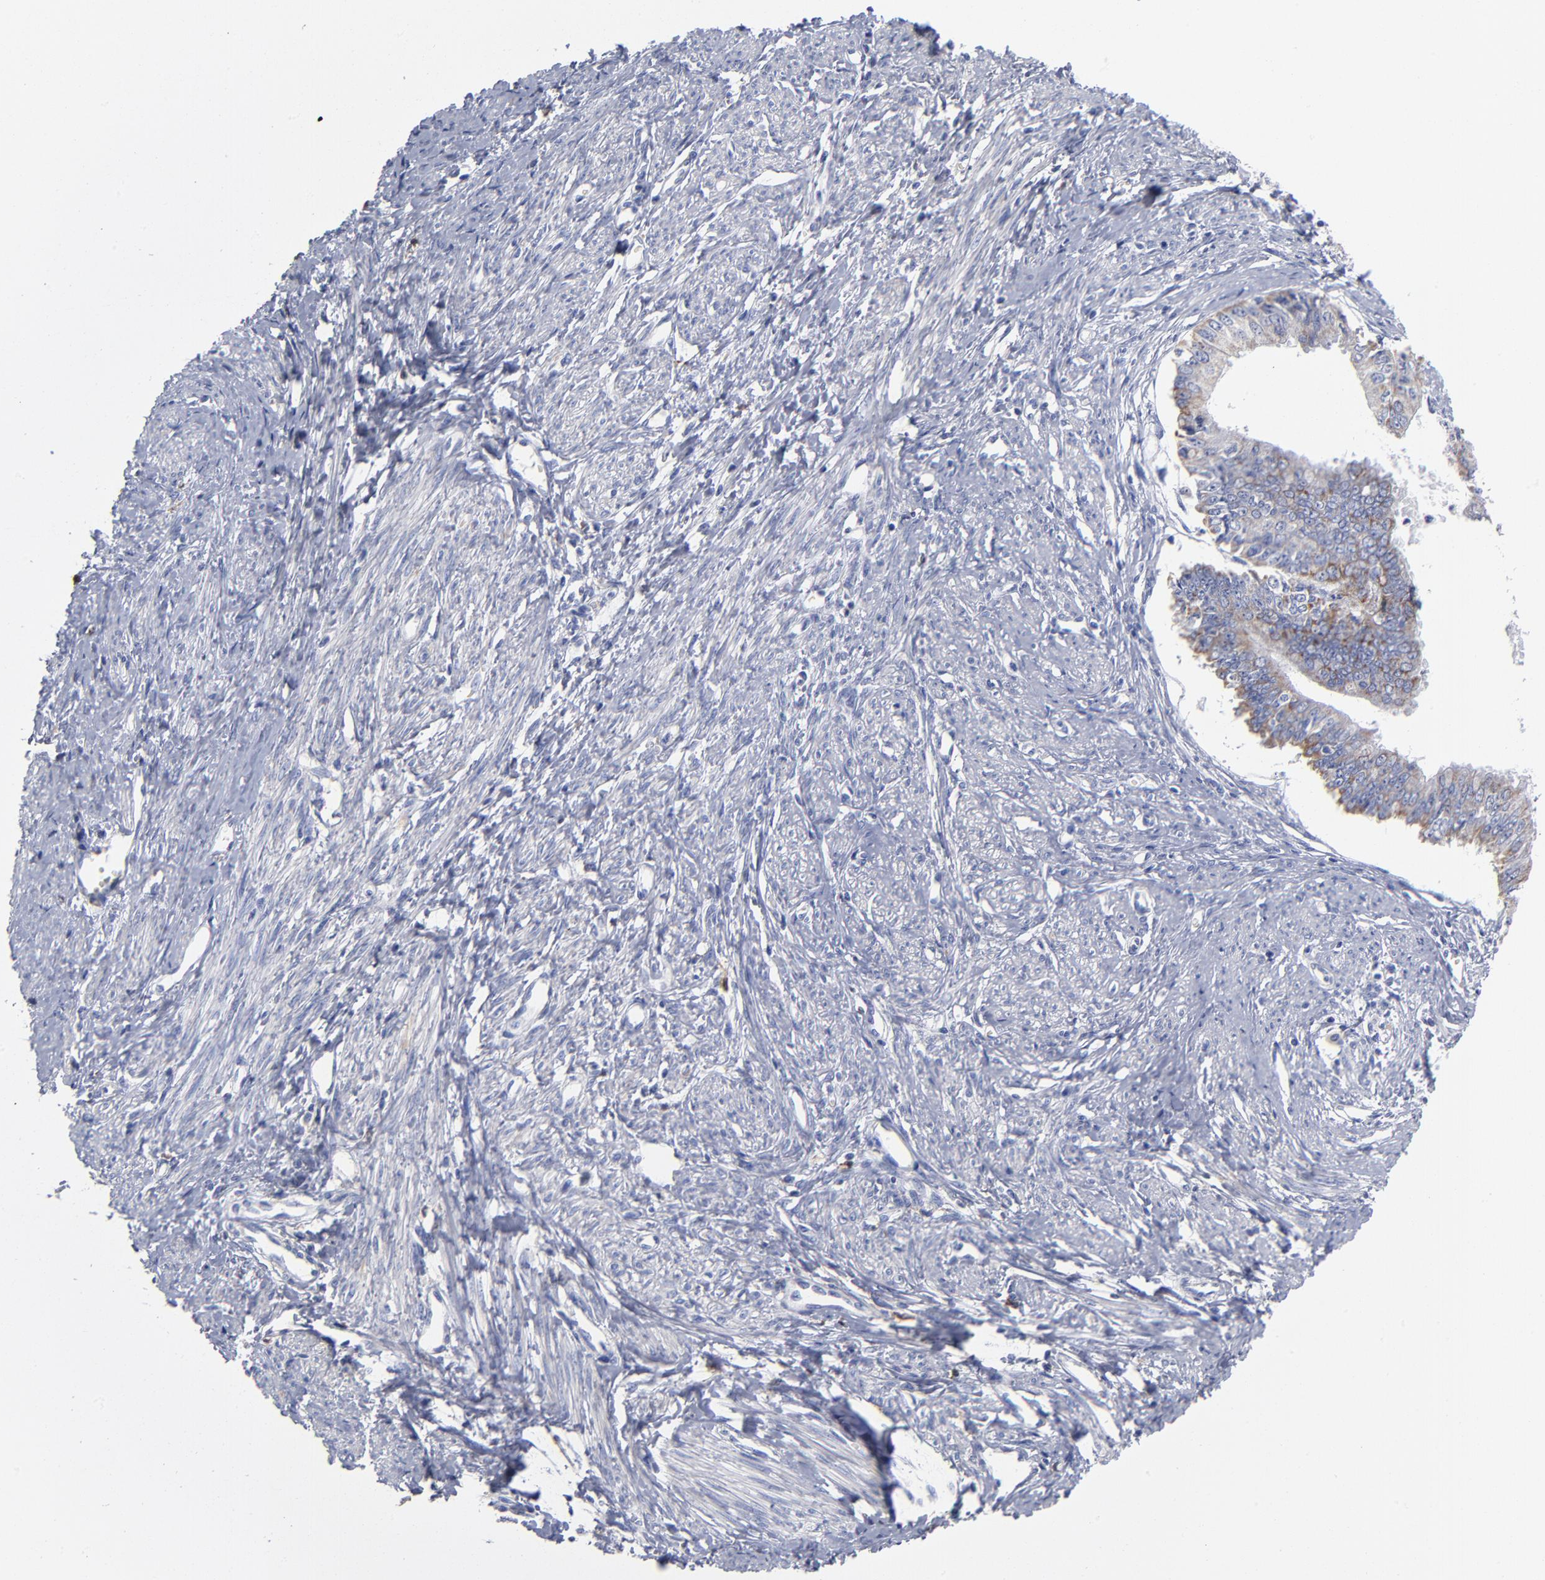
{"staining": {"intensity": "moderate", "quantity": "25%-75%", "location": "cytoplasmic/membranous"}, "tissue": "endometrial cancer", "cell_type": "Tumor cells", "image_type": "cancer", "snomed": [{"axis": "morphology", "description": "Adenocarcinoma, NOS"}, {"axis": "topography", "description": "Endometrium"}], "caption": "High-magnification brightfield microscopy of endometrial cancer (adenocarcinoma) stained with DAB (brown) and counterstained with hematoxylin (blue). tumor cells exhibit moderate cytoplasmic/membranous expression is present in about25%-75% of cells.", "gene": "PTP4A1", "patient": {"sex": "female", "age": 76}}